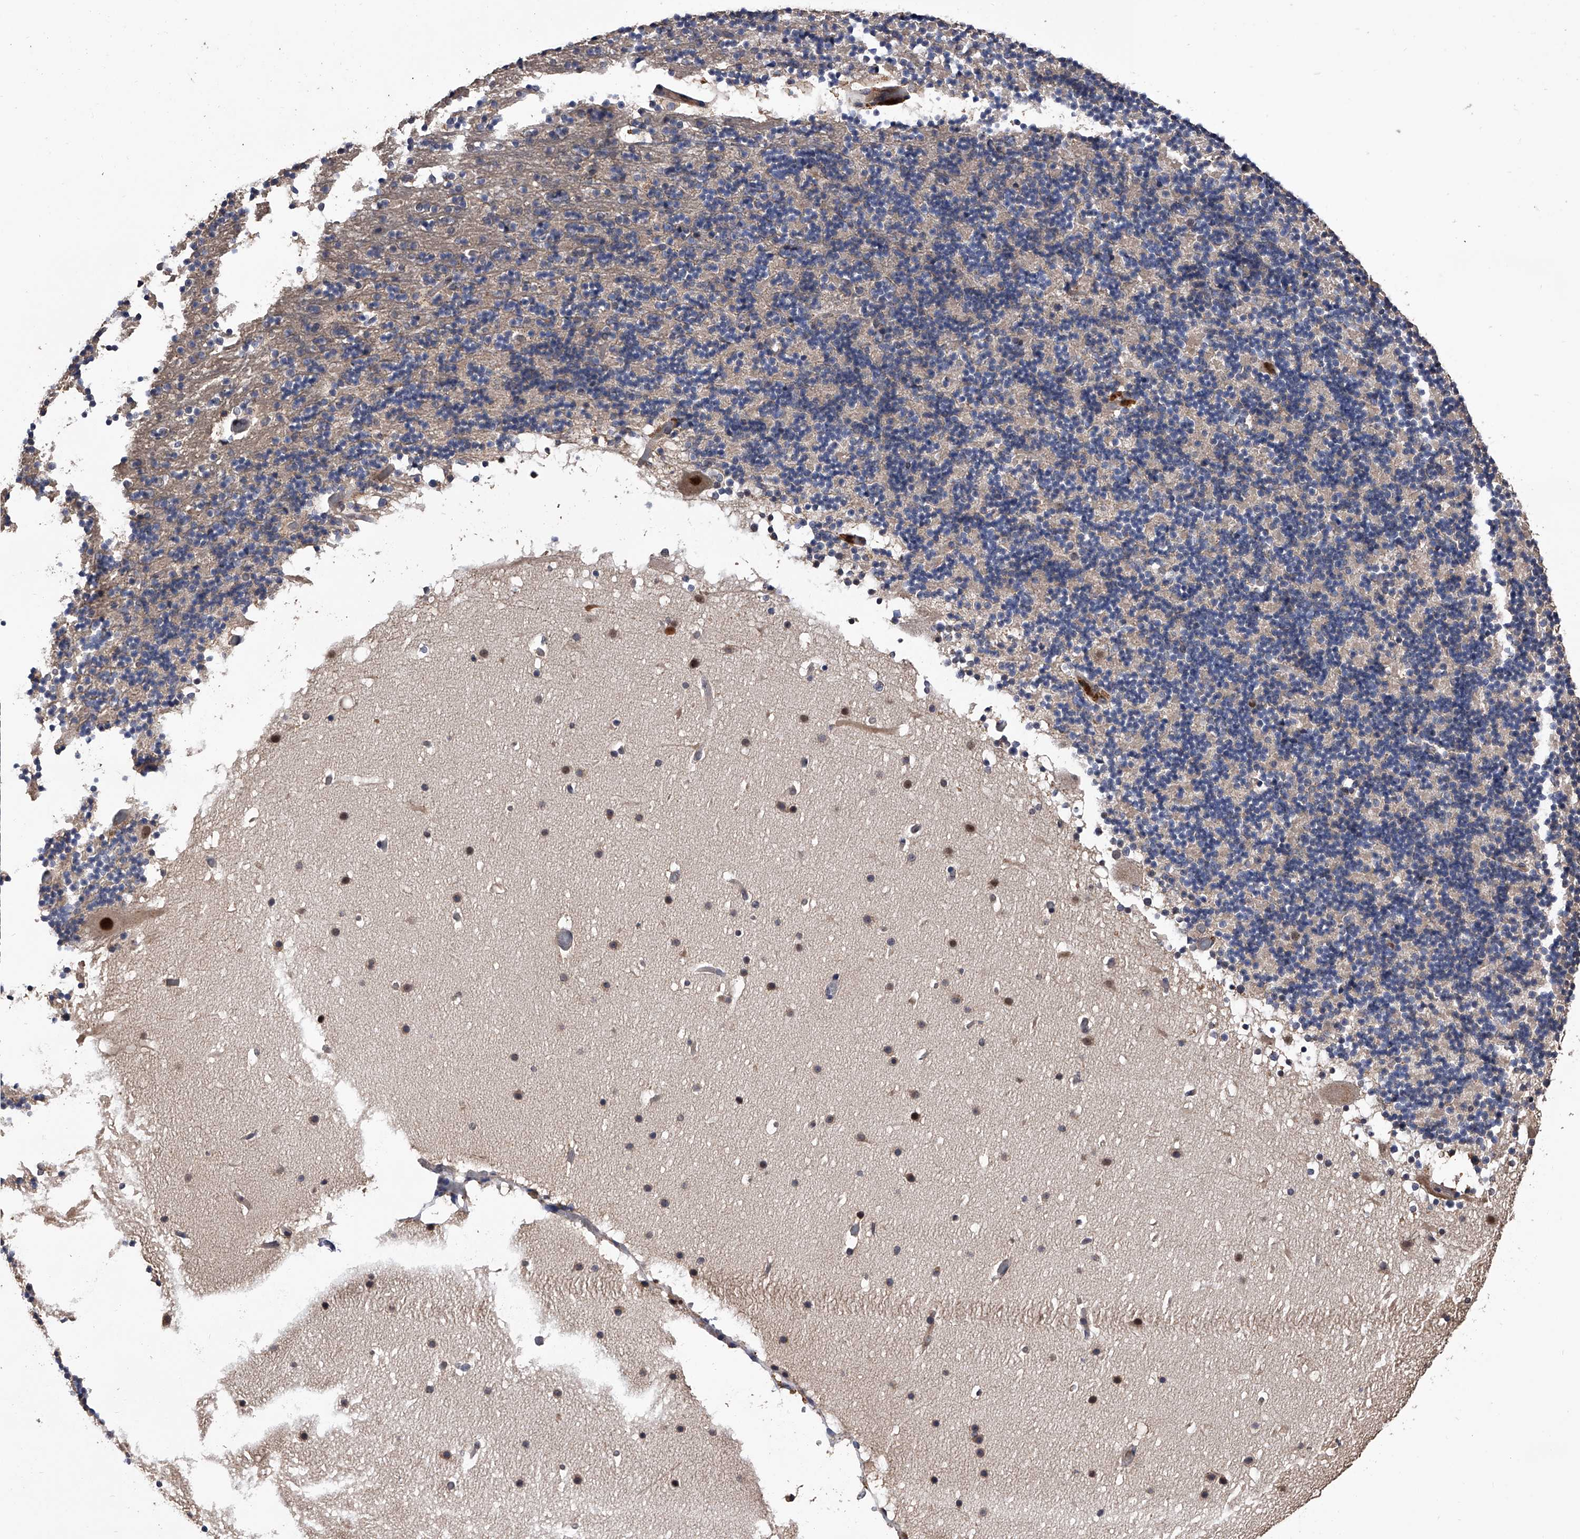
{"staining": {"intensity": "negative", "quantity": "none", "location": "none"}, "tissue": "cerebellum", "cell_type": "Cells in granular layer", "image_type": "normal", "snomed": [{"axis": "morphology", "description": "Normal tissue, NOS"}, {"axis": "topography", "description": "Cerebellum"}], "caption": "This is an immunohistochemistry image of unremarkable cerebellum. There is no staining in cells in granular layer.", "gene": "EFCAB7", "patient": {"sex": "male", "age": 57}}